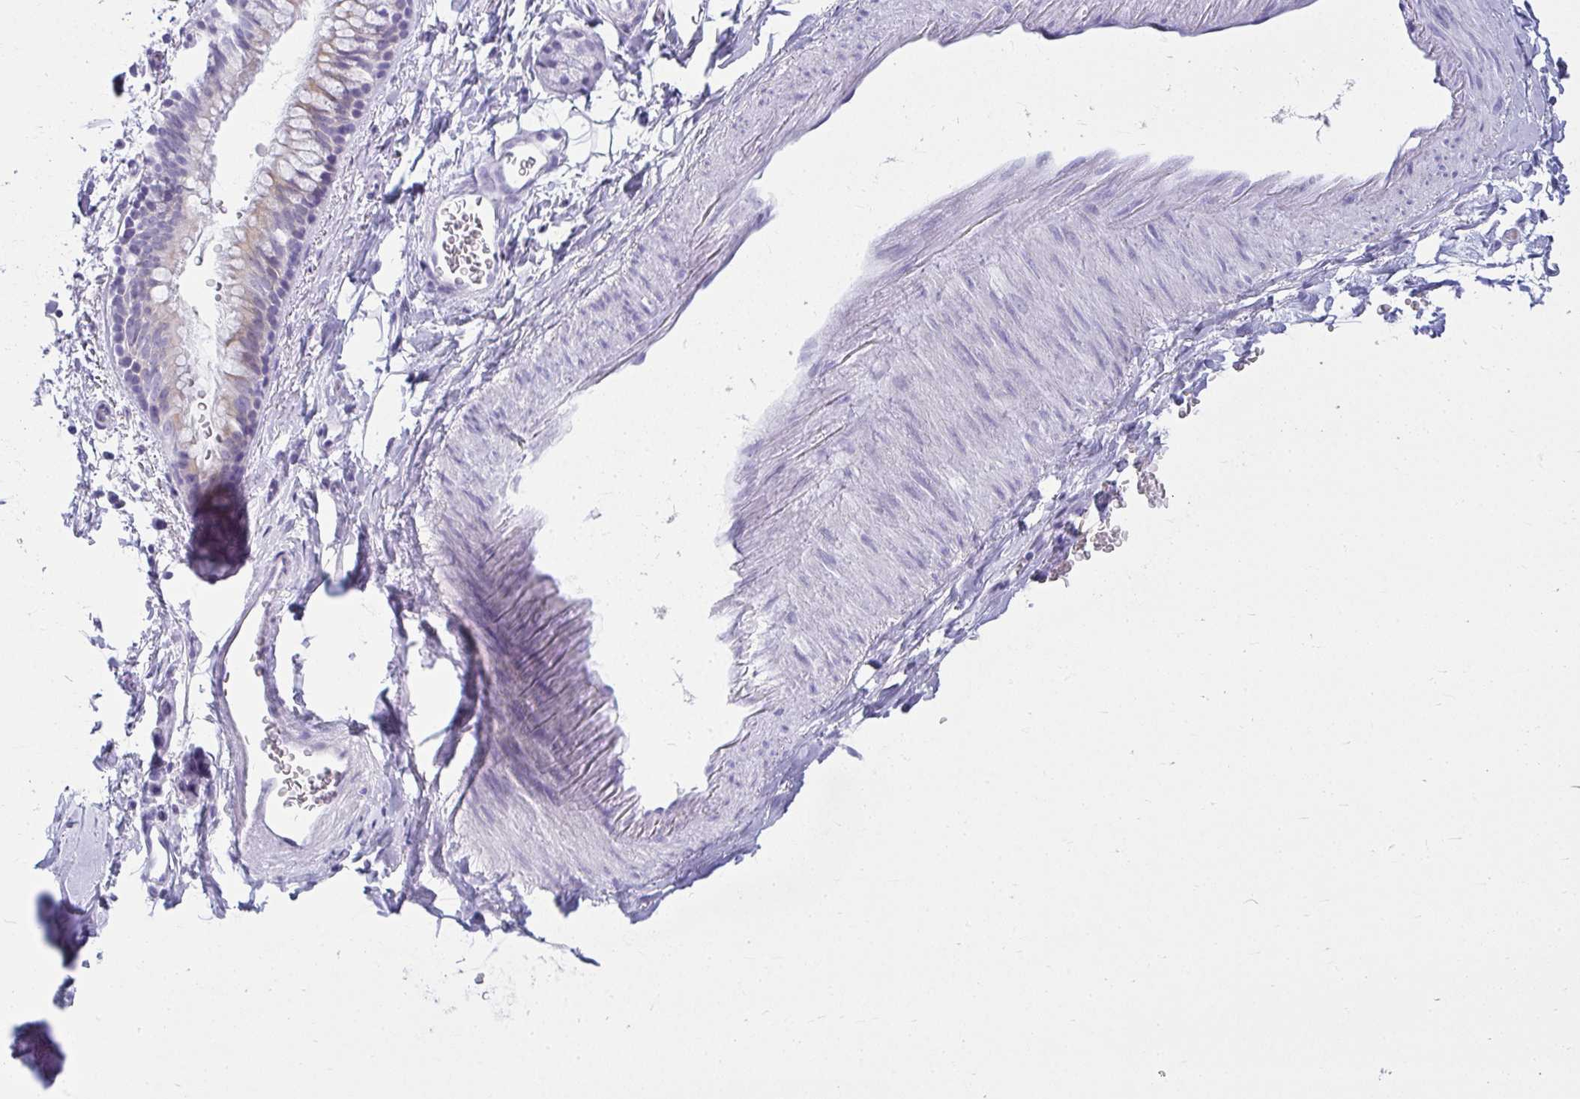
{"staining": {"intensity": "negative", "quantity": "none", "location": "none"}, "tissue": "adipose tissue", "cell_type": "Adipocytes", "image_type": "normal", "snomed": [{"axis": "morphology", "description": "Normal tissue, NOS"}, {"axis": "topography", "description": "Lymph node"}, {"axis": "topography", "description": "Cartilage tissue"}, {"axis": "topography", "description": "Bronchus"}], "caption": "This is a image of immunohistochemistry staining of unremarkable adipose tissue, which shows no expression in adipocytes.", "gene": "CLGN", "patient": {"sex": "female", "age": 70}}